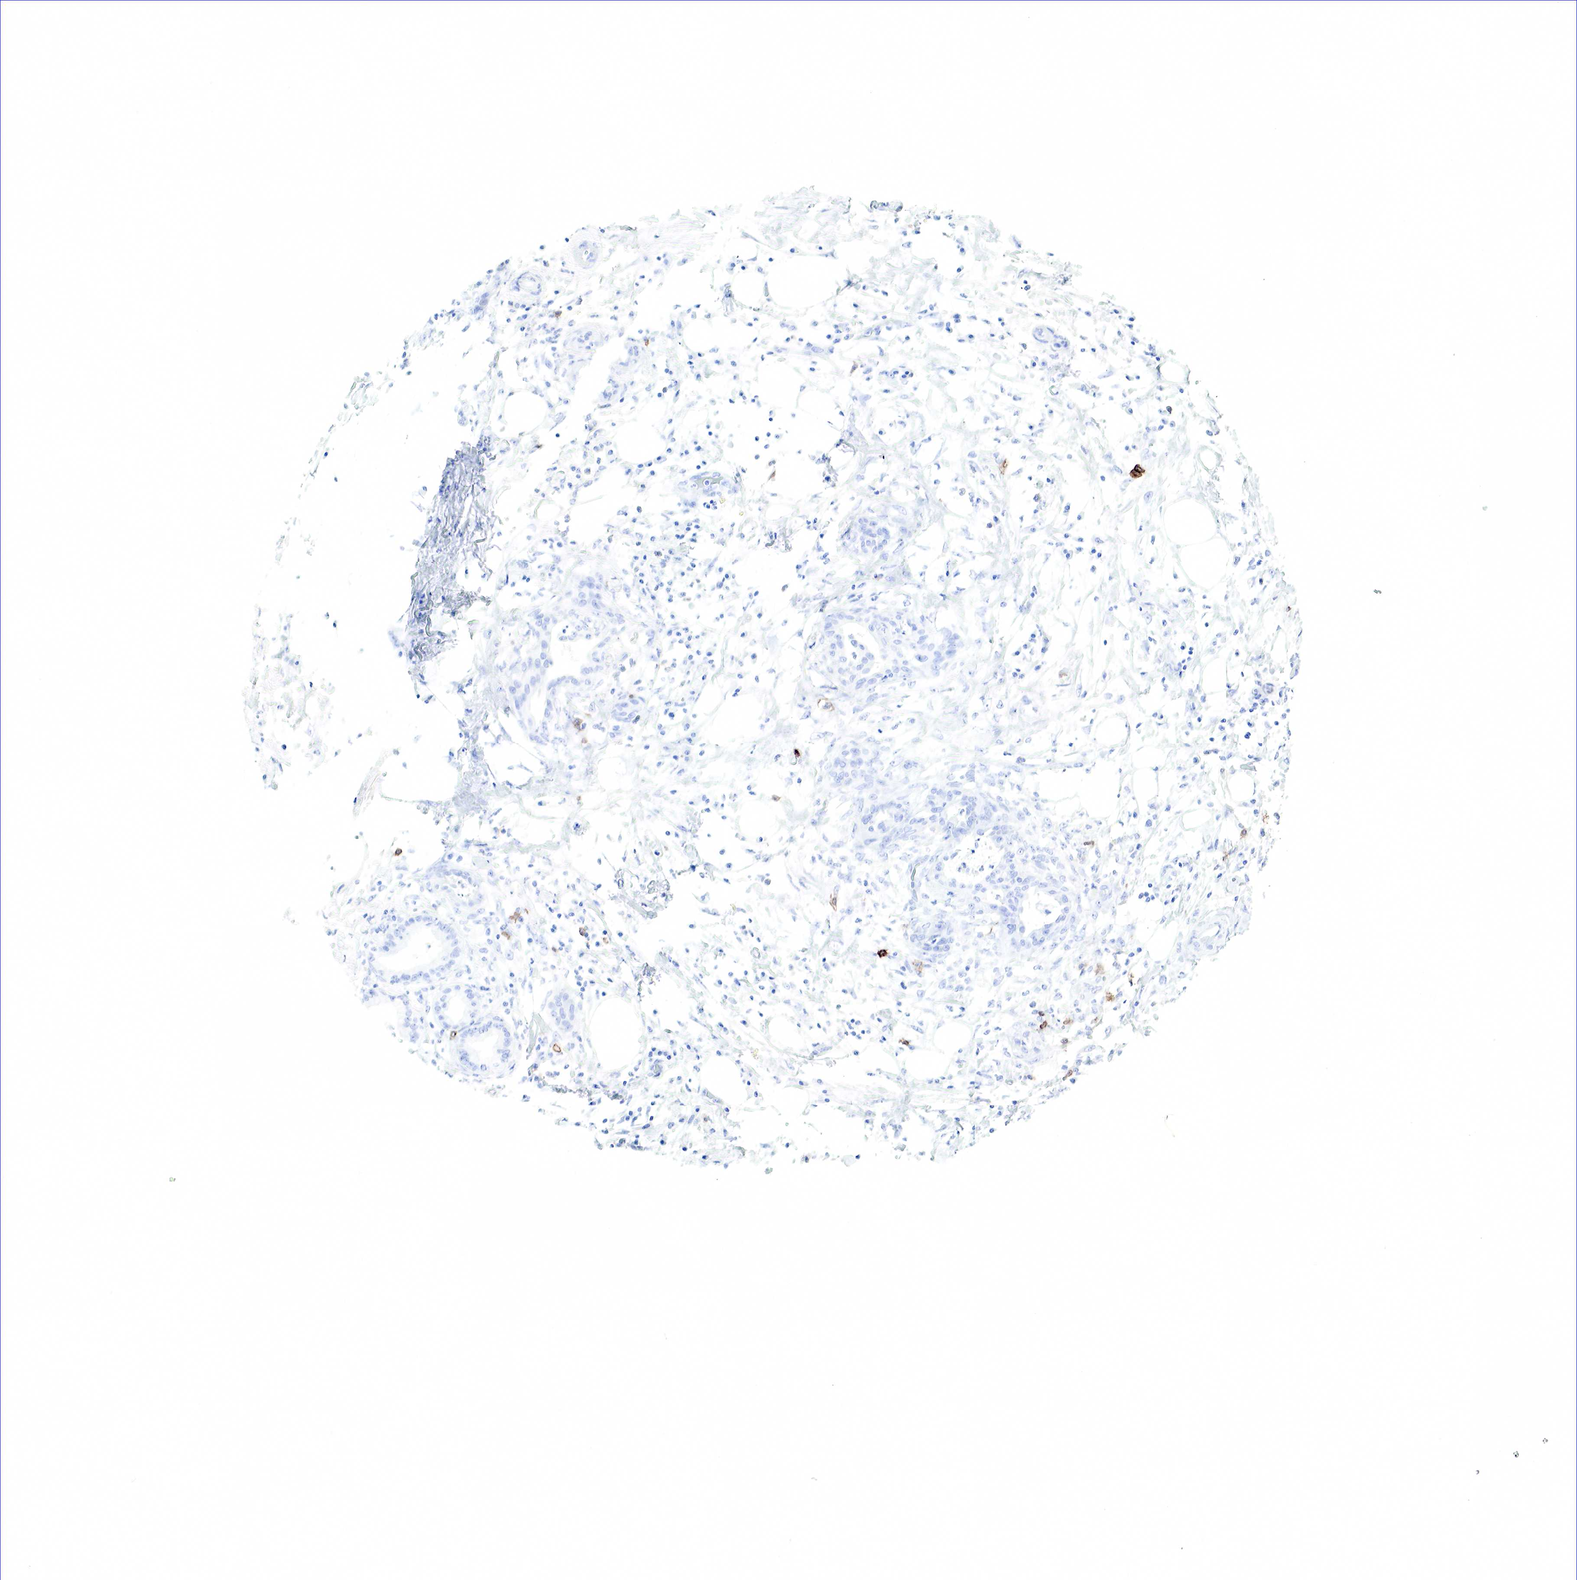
{"staining": {"intensity": "negative", "quantity": "none", "location": "none"}, "tissue": "pancreatic cancer", "cell_type": "Tumor cells", "image_type": "cancer", "snomed": [{"axis": "morphology", "description": "Adenocarcinoma, NOS"}, {"axis": "topography", "description": "Pancreas"}], "caption": "Tumor cells show no significant expression in pancreatic cancer (adenocarcinoma).", "gene": "TNFRSF8", "patient": {"sex": "female", "age": 64}}